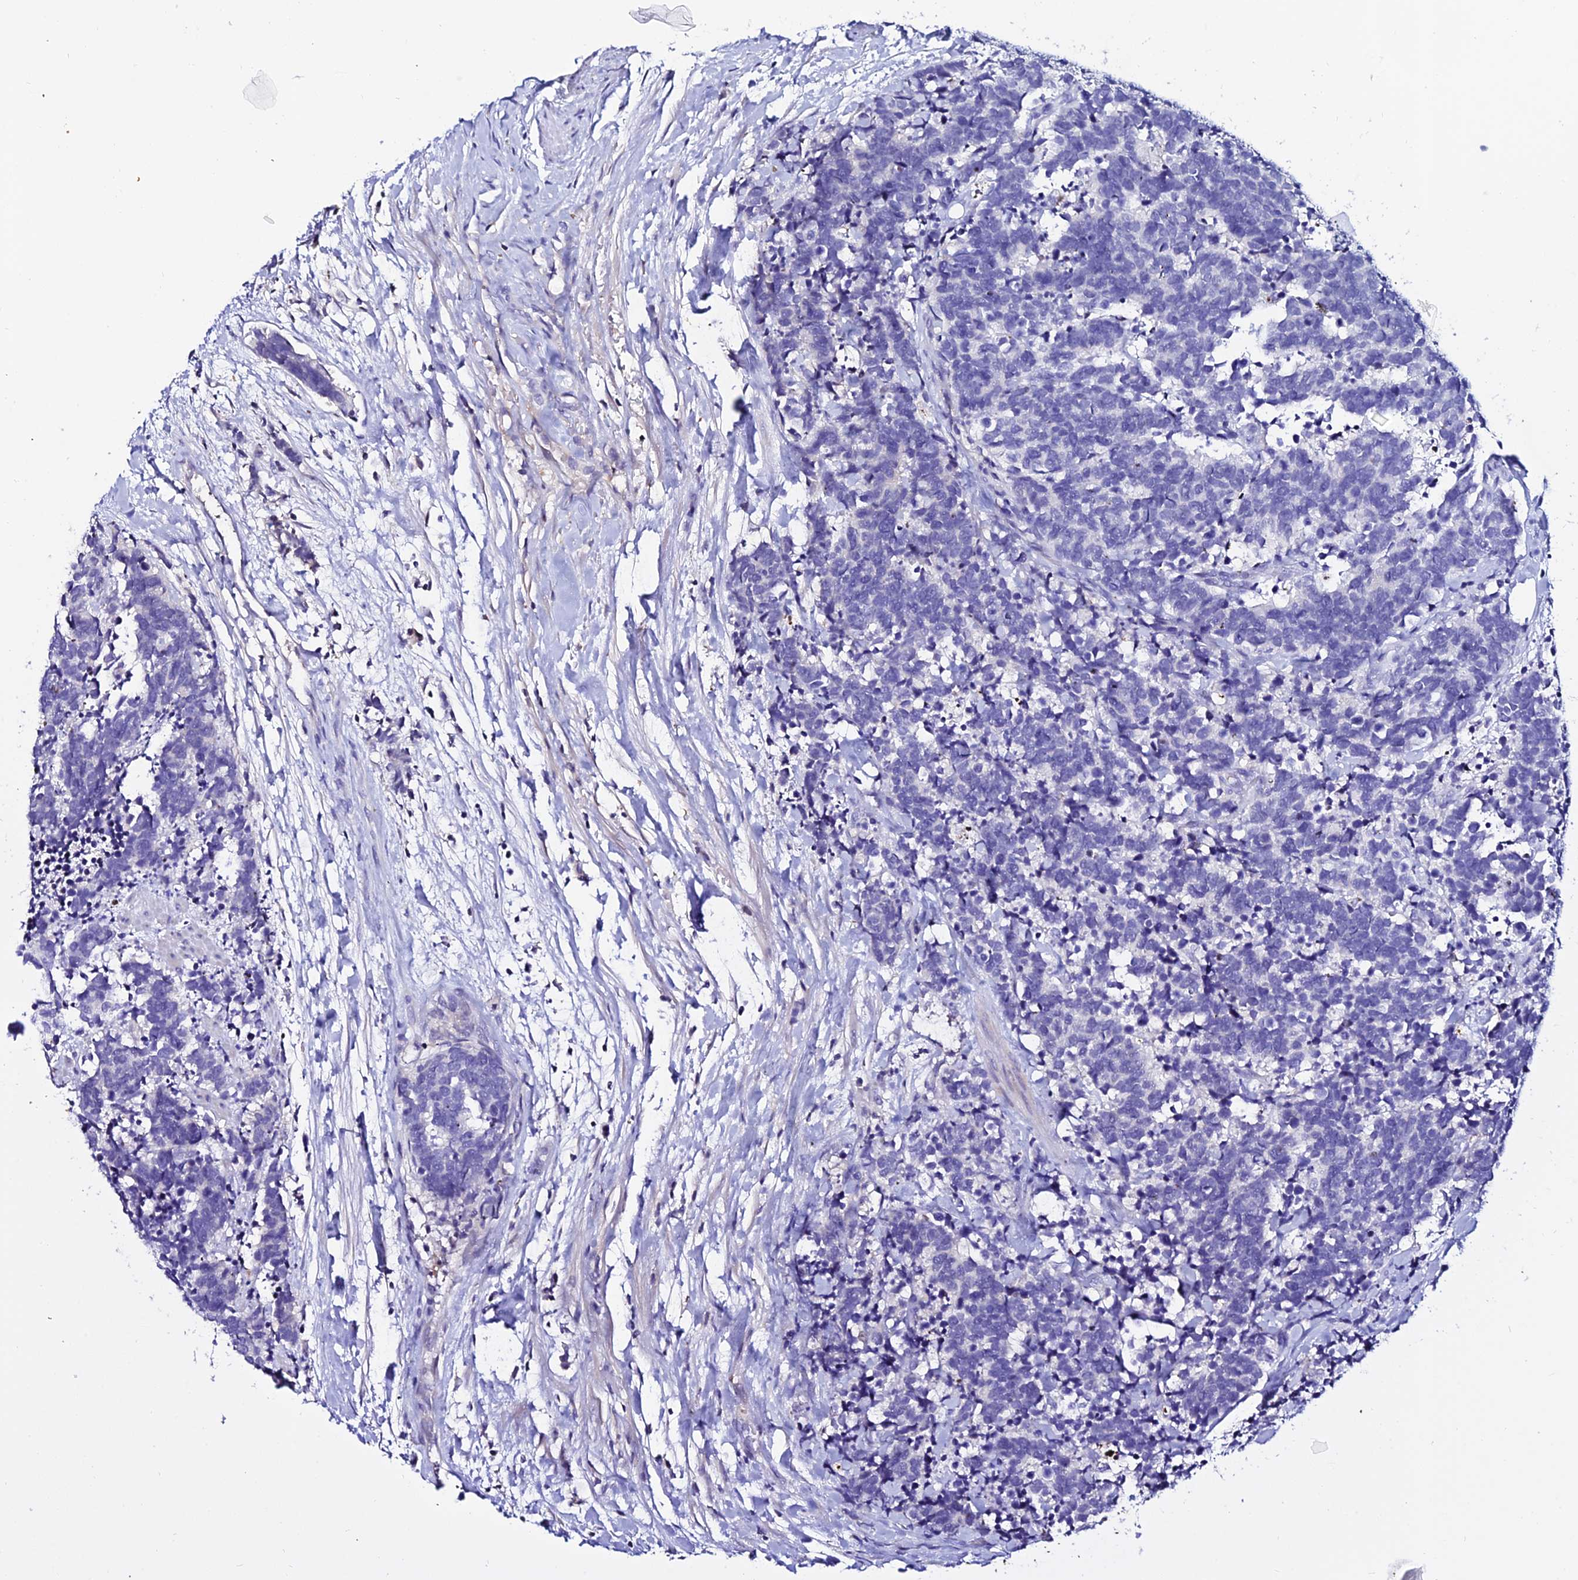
{"staining": {"intensity": "negative", "quantity": "none", "location": "none"}, "tissue": "carcinoid", "cell_type": "Tumor cells", "image_type": "cancer", "snomed": [{"axis": "morphology", "description": "Carcinoma, NOS"}, {"axis": "morphology", "description": "Carcinoid, malignant, NOS"}, {"axis": "topography", "description": "Prostate"}], "caption": "Carcinoid (malignant) stained for a protein using immunohistochemistry (IHC) reveals no expression tumor cells.", "gene": "DEFB132", "patient": {"sex": "male", "age": 57}}